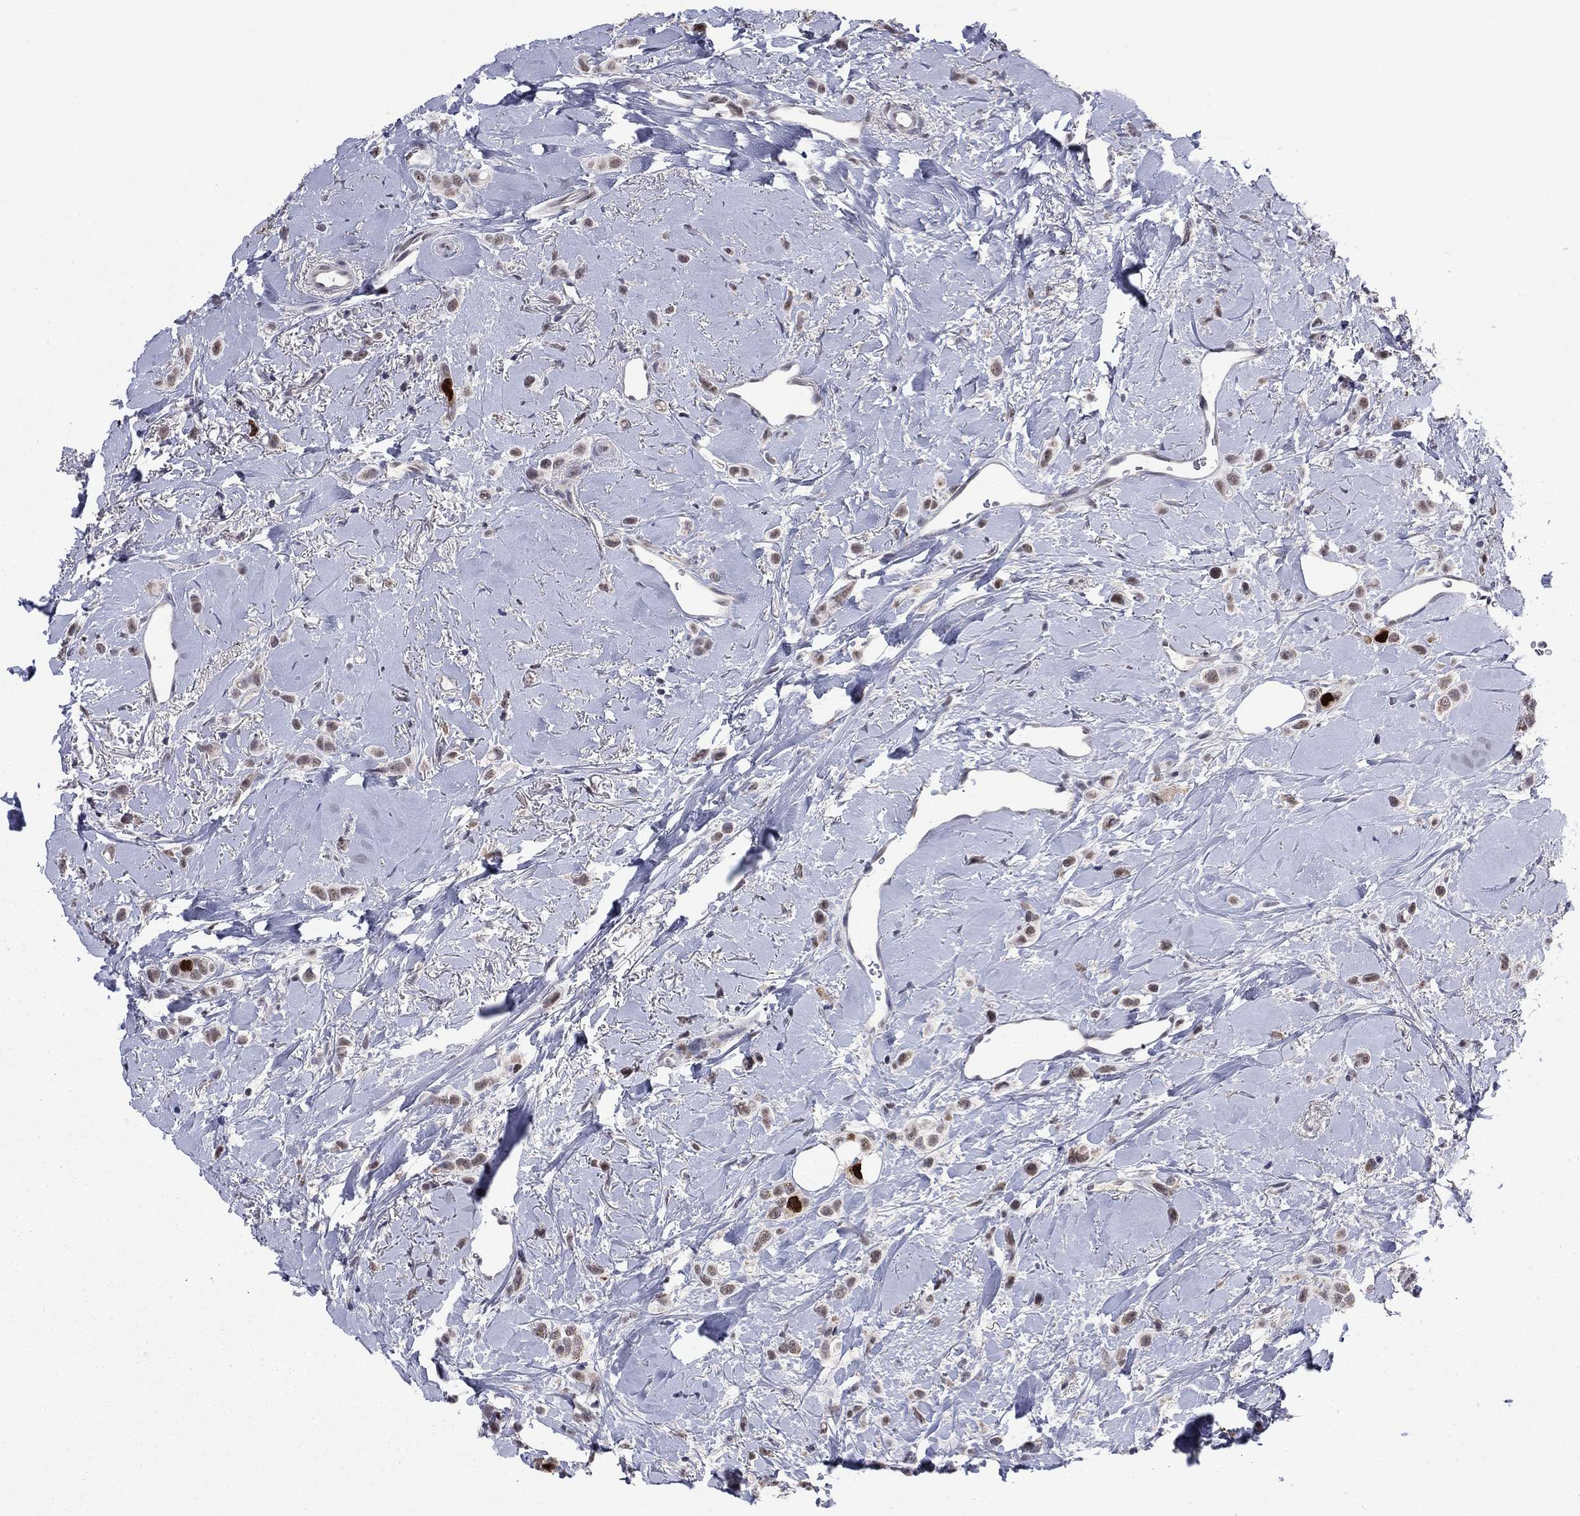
{"staining": {"intensity": "strong", "quantity": "<25%", "location": "nuclear"}, "tissue": "breast cancer", "cell_type": "Tumor cells", "image_type": "cancer", "snomed": [{"axis": "morphology", "description": "Lobular carcinoma"}, {"axis": "topography", "description": "Breast"}], "caption": "Human breast lobular carcinoma stained with a brown dye shows strong nuclear positive staining in approximately <25% of tumor cells.", "gene": "CDCA5", "patient": {"sex": "female", "age": 66}}